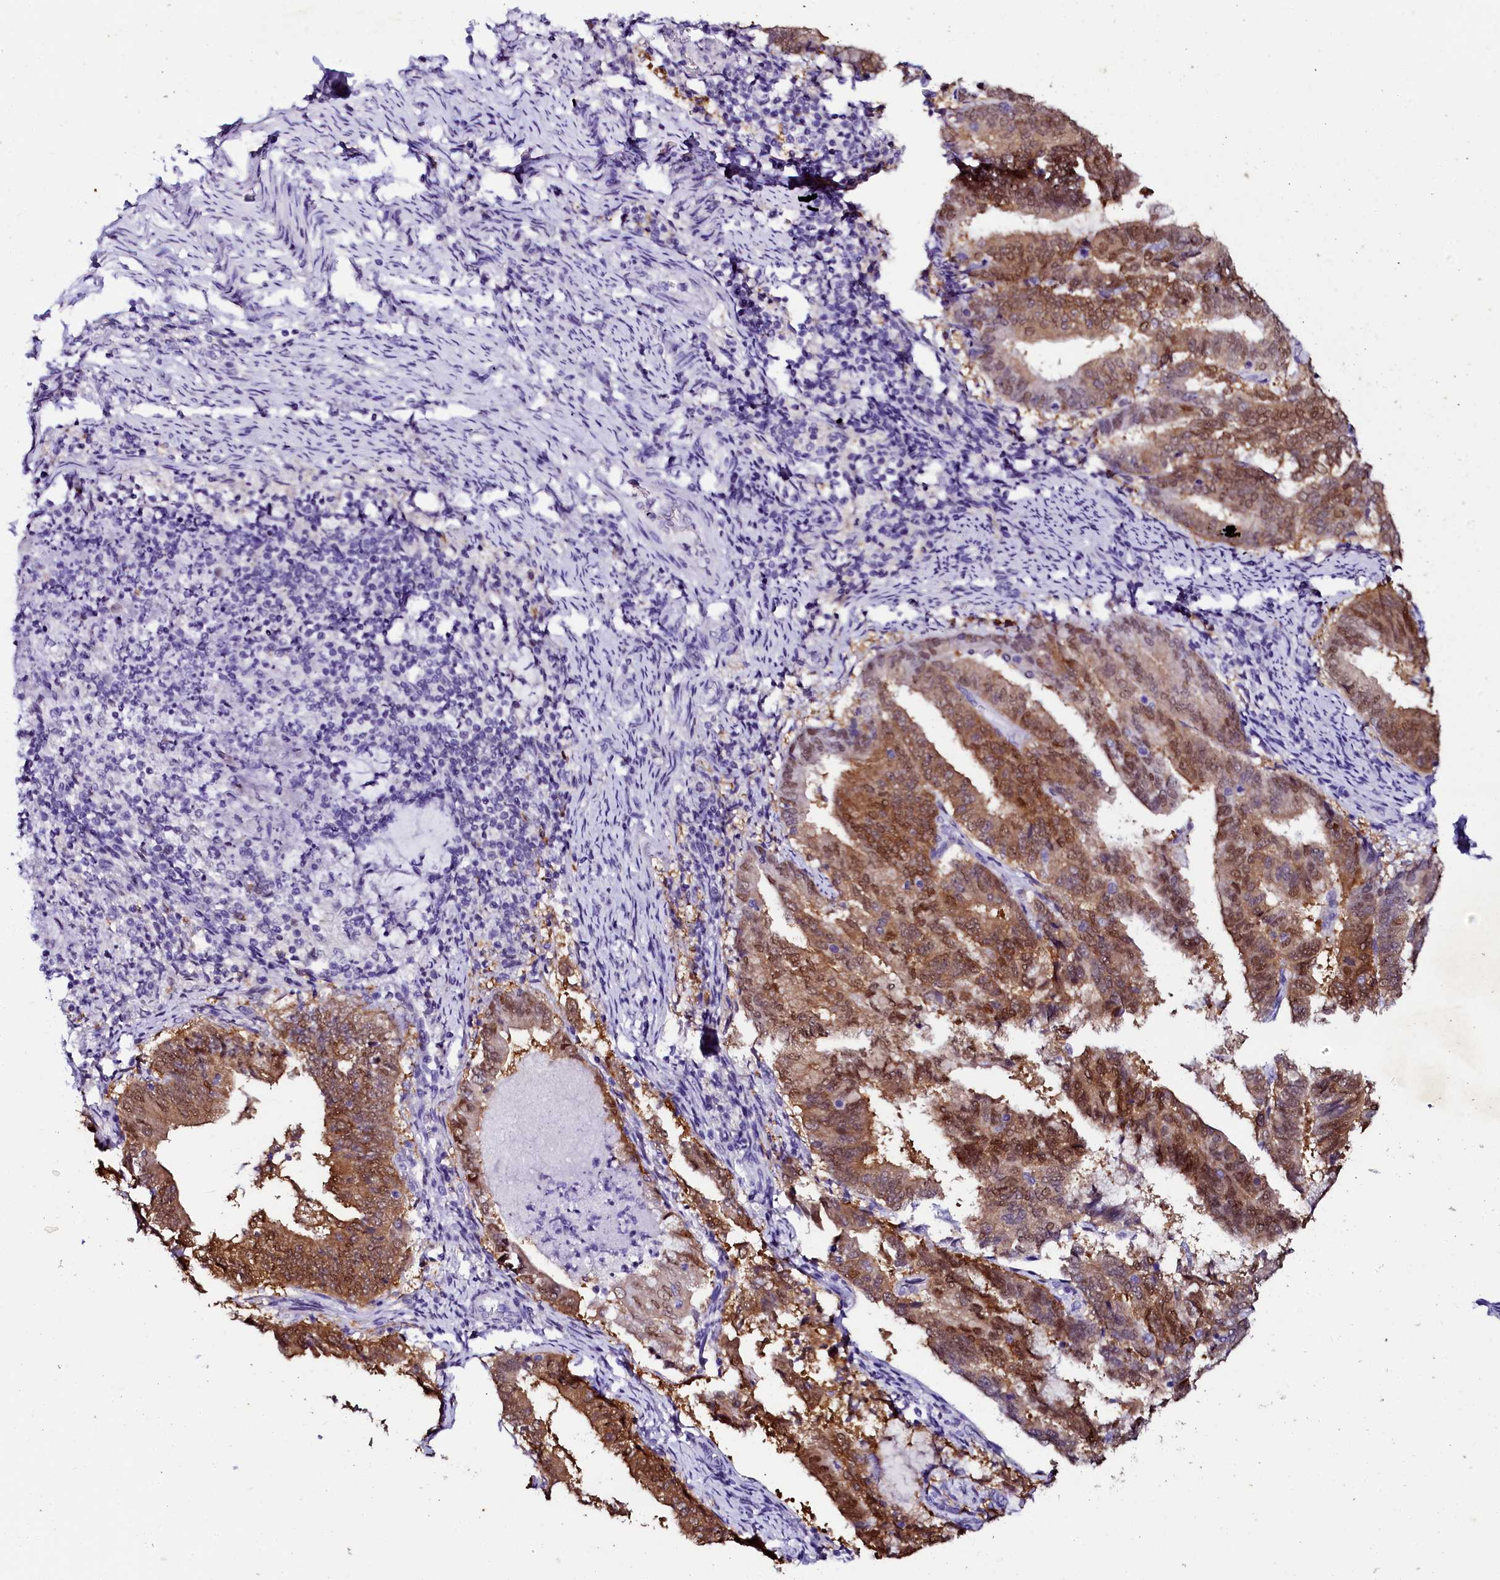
{"staining": {"intensity": "moderate", "quantity": ">75%", "location": "cytoplasmic/membranous,nuclear"}, "tissue": "endometrial cancer", "cell_type": "Tumor cells", "image_type": "cancer", "snomed": [{"axis": "morphology", "description": "Adenocarcinoma, NOS"}, {"axis": "topography", "description": "Endometrium"}], "caption": "There is medium levels of moderate cytoplasmic/membranous and nuclear expression in tumor cells of adenocarcinoma (endometrial), as demonstrated by immunohistochemical staining (brown color).", "gene": "SORD", "patient": {"sex": "female", "age": 80}}